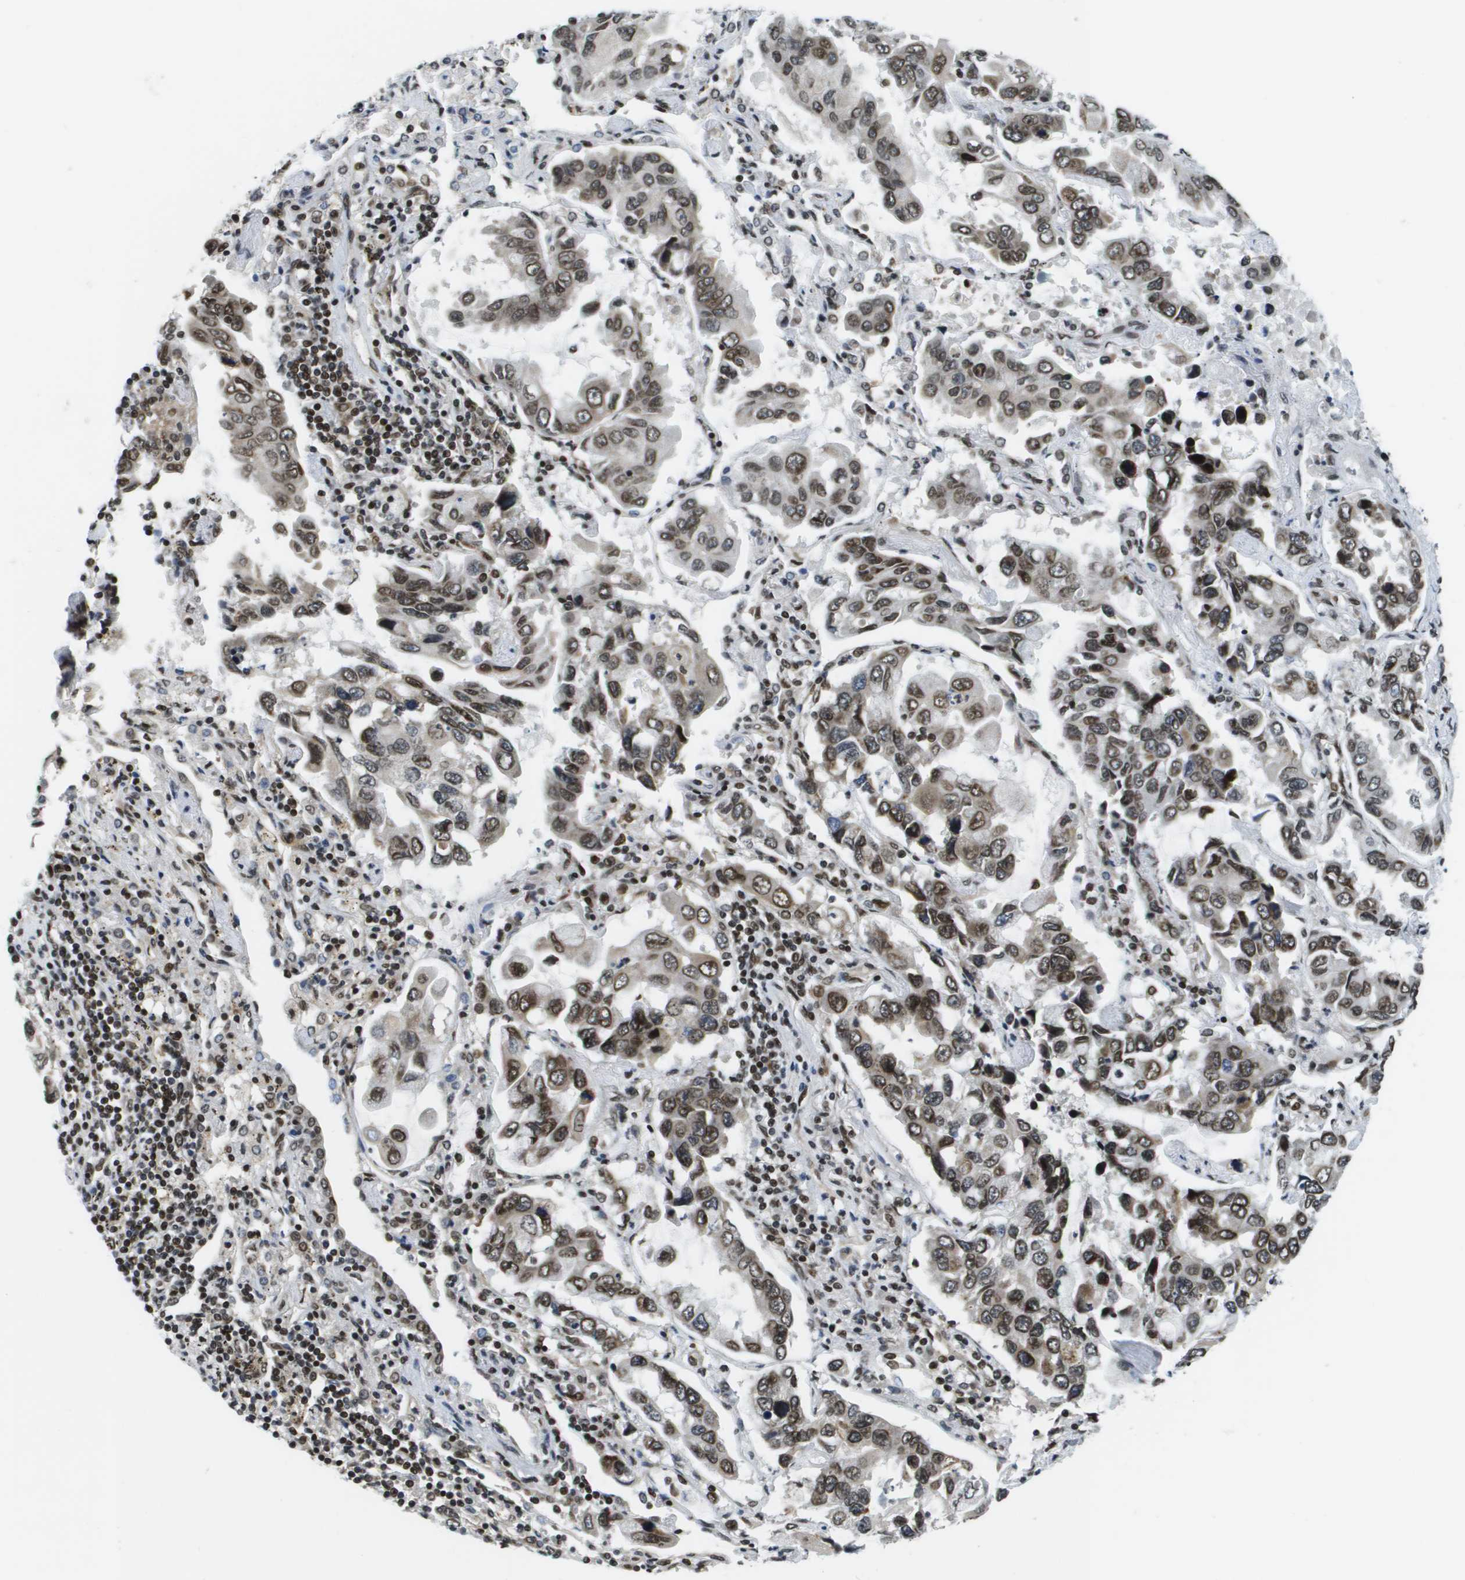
{"staining": {"intensity": "moderate", "quantity": ">75%", "location": "cytoplasmic/membranous,nuclear"}, "tissue": "lung cancer", "cell_type": "Tumor cells", "image_type": "cancer", "snomed": [{"axis": "morphology", "description": "Adenocarcinoma, NOS"}, {"axis": "topography", "description": "Lung"}], "caption": "A brown stain highlights moderate cytoplasmic/membranous and nuclear expression of a protein in human lung cancer (adenocarcinoma) tumor cells.", "gene": "RECQL4", "patient": {"sex": "male", "age": 64}}